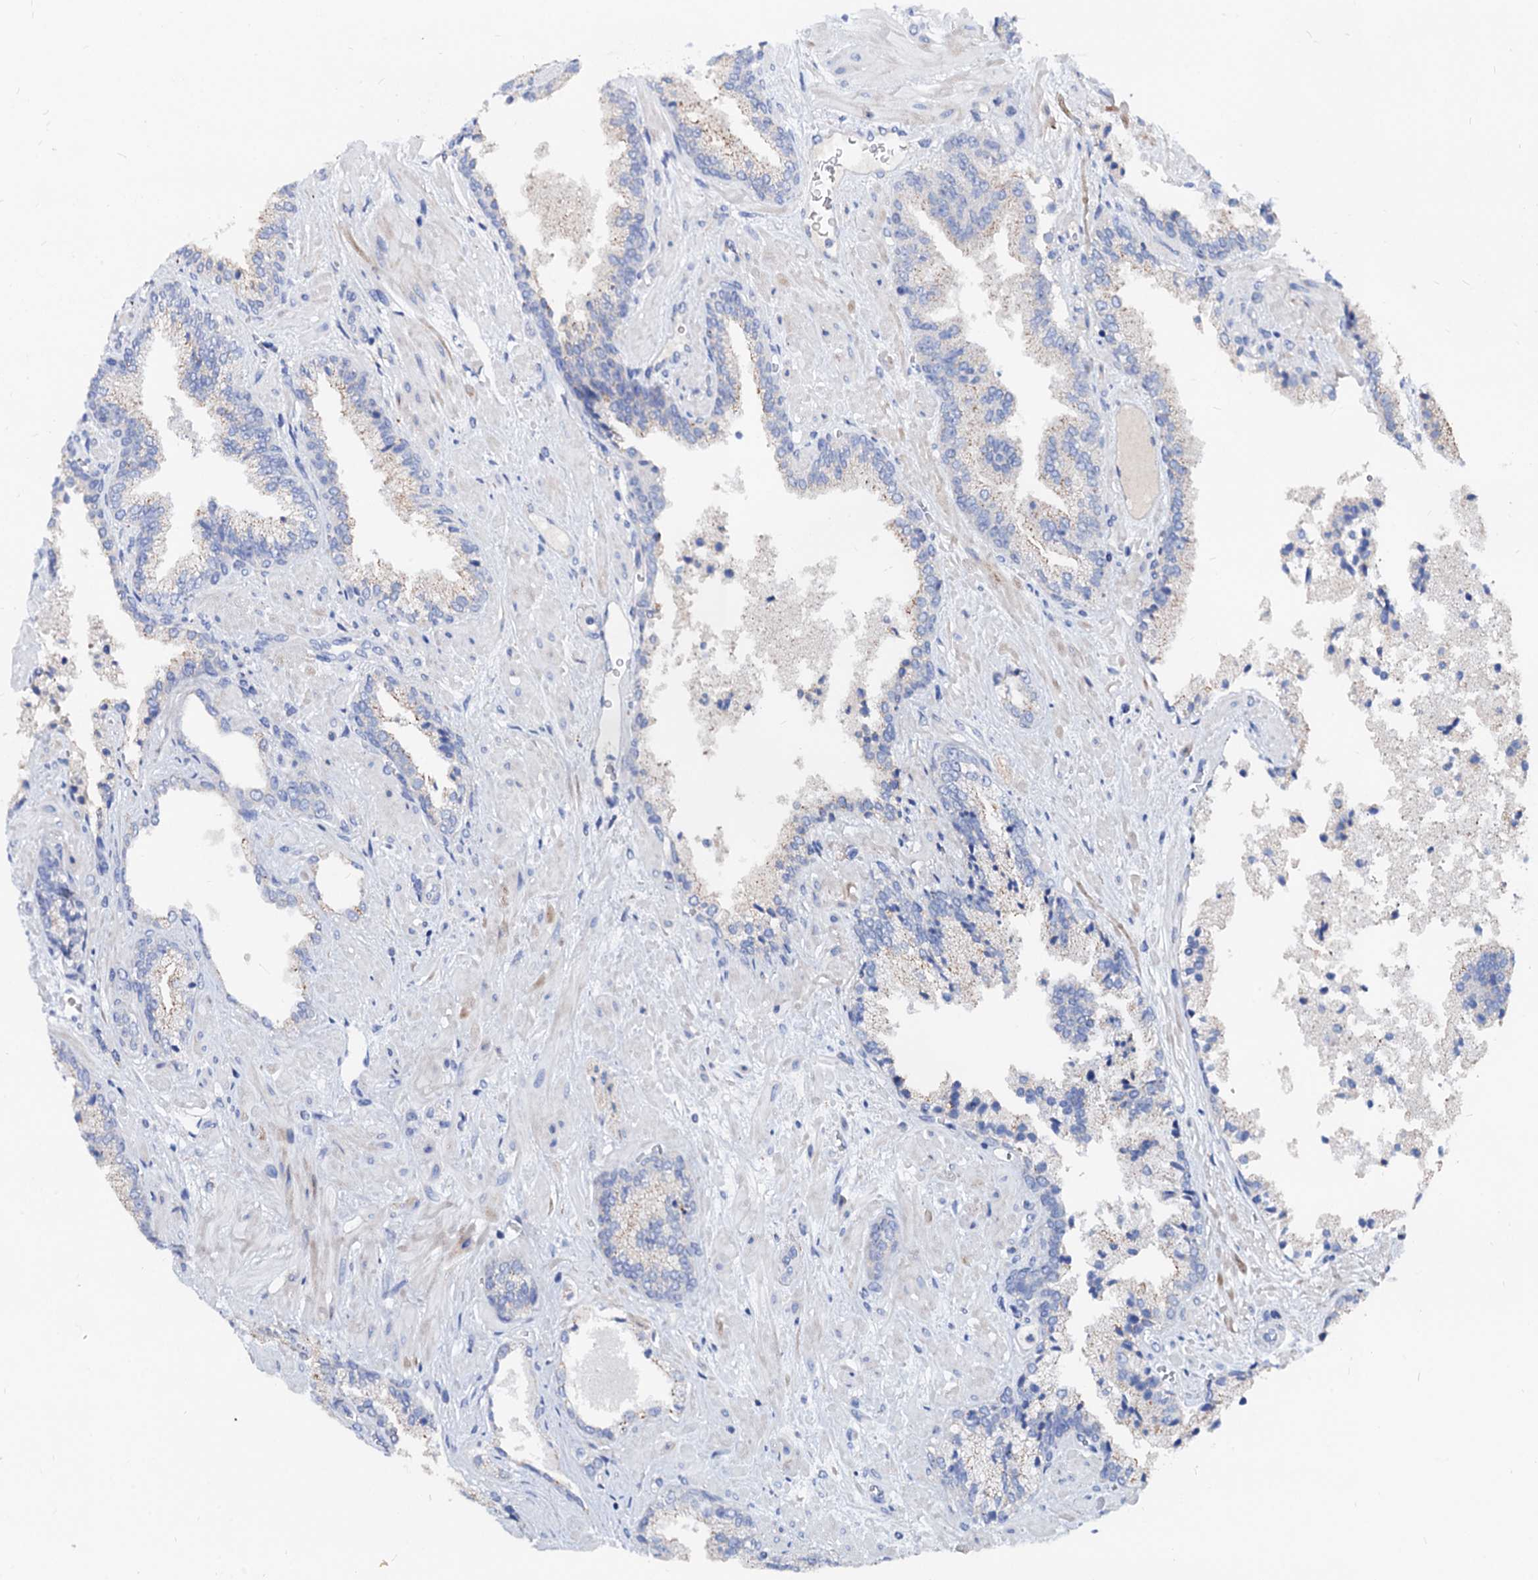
{"staining": {"intensity": "negative", "quantity": "none", "location": "none"}, "tissue": "prostate cancer", "cell_type": "Tumor cells", "image_type": "cancer", "snomed": [{"axis": "morphology", "description": "Adenocarcinoma, High grade"}, {"axis": "topography", "description": "Prostate"}], "caption": "A histopathology image of human high-grade adenocarcinoma (prostate) is negative for staining in tumor cells.", "gene": "SLC10A7", "patient": {"sex": "male", "age": 71}}